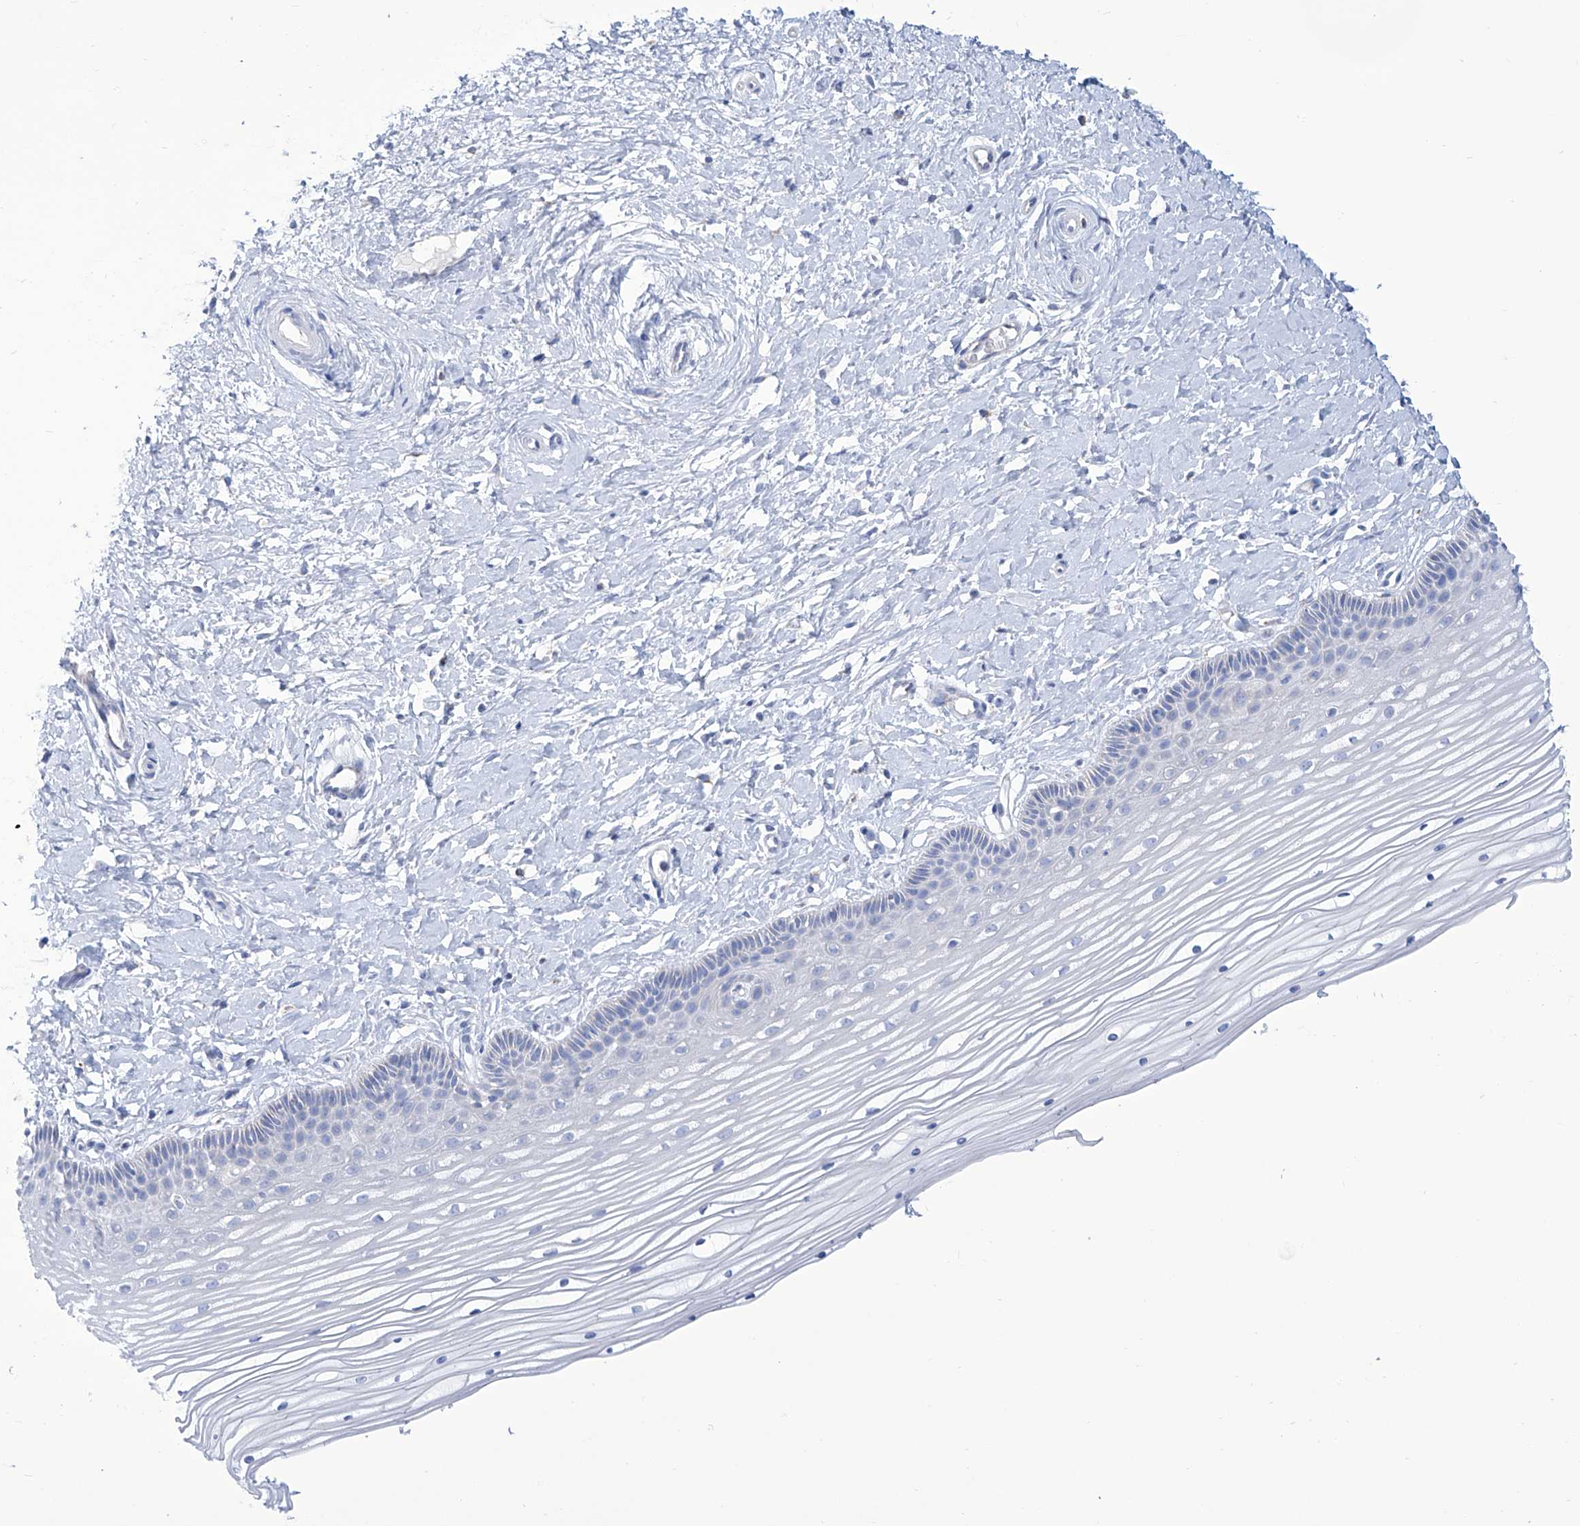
{"staining": {"intensity": "negative", "quantity": "none", "location": "none"}, "tissue": "vagina", "cell_type": "Squamous epithelial cells", "image_type": "normal", "snomed": [{"axis": "morphology", "description": "Normal tissue, NOS"}, {"axis": "topography", "description": "Vagina"}, {"axis": "topography", "description": "Cervix"}], "caption": "IHC of unremarkable human vagina displays no staining in squamous epithelial cells.", "gene": "ALDH6A1", "patient": {"sex": "female", "age": 40}}